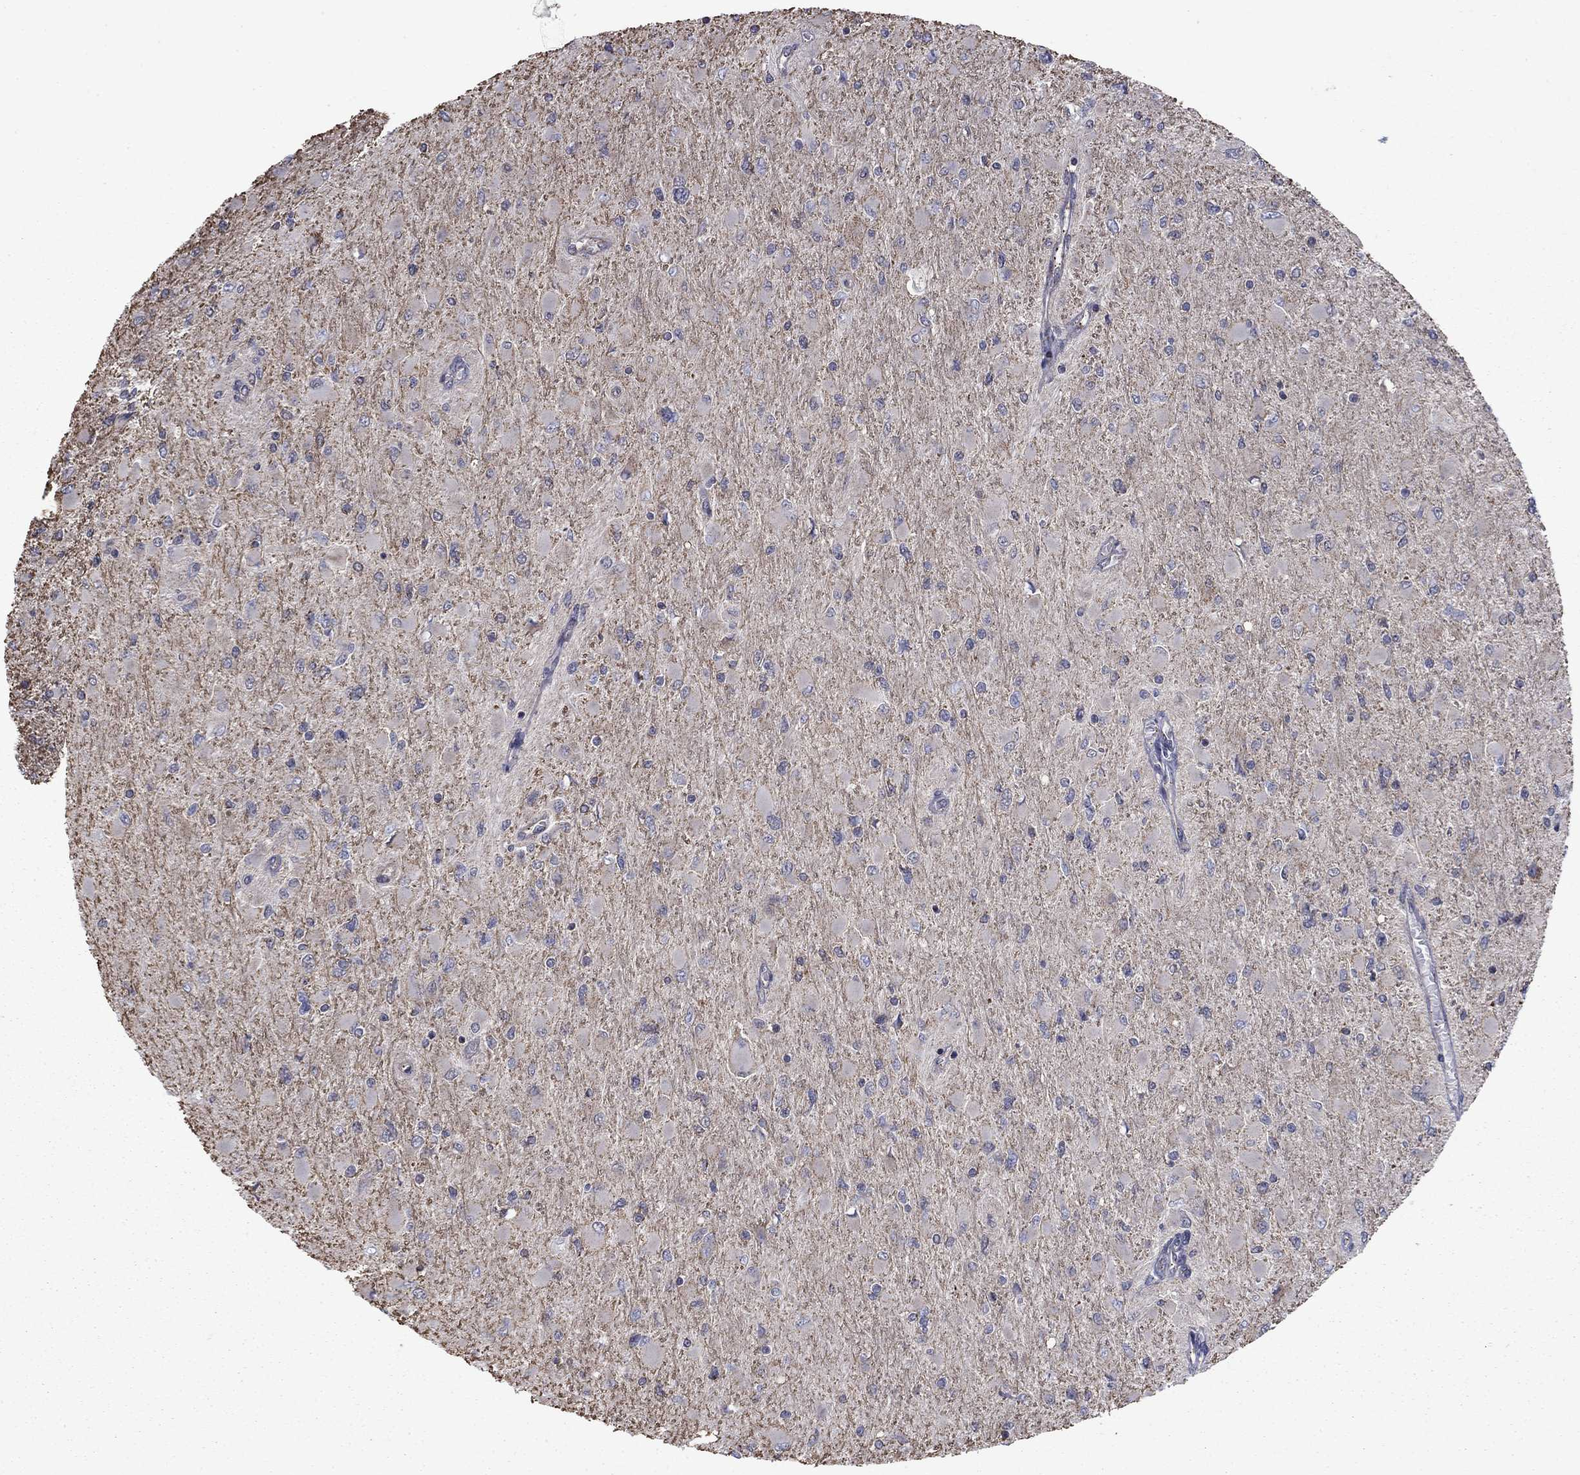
{"staining": {"intensity": "negative", "quantity": "none", "location": "none"}, "tissue": "glioma", "cell_type": "Tumor cells", "image_type": "cancer", "snomed": [{"axis": "morphology", "description": "Glioma, malignant, High grade"}, {"axis": "topography", "description": "Cerebral cortex"}], "caption": "Glioma was stained to show a protein in brown. There is no significant expression in tumor cells.", "gene": "DOP1B", "patient": {"sex": "female", "age": 36}}